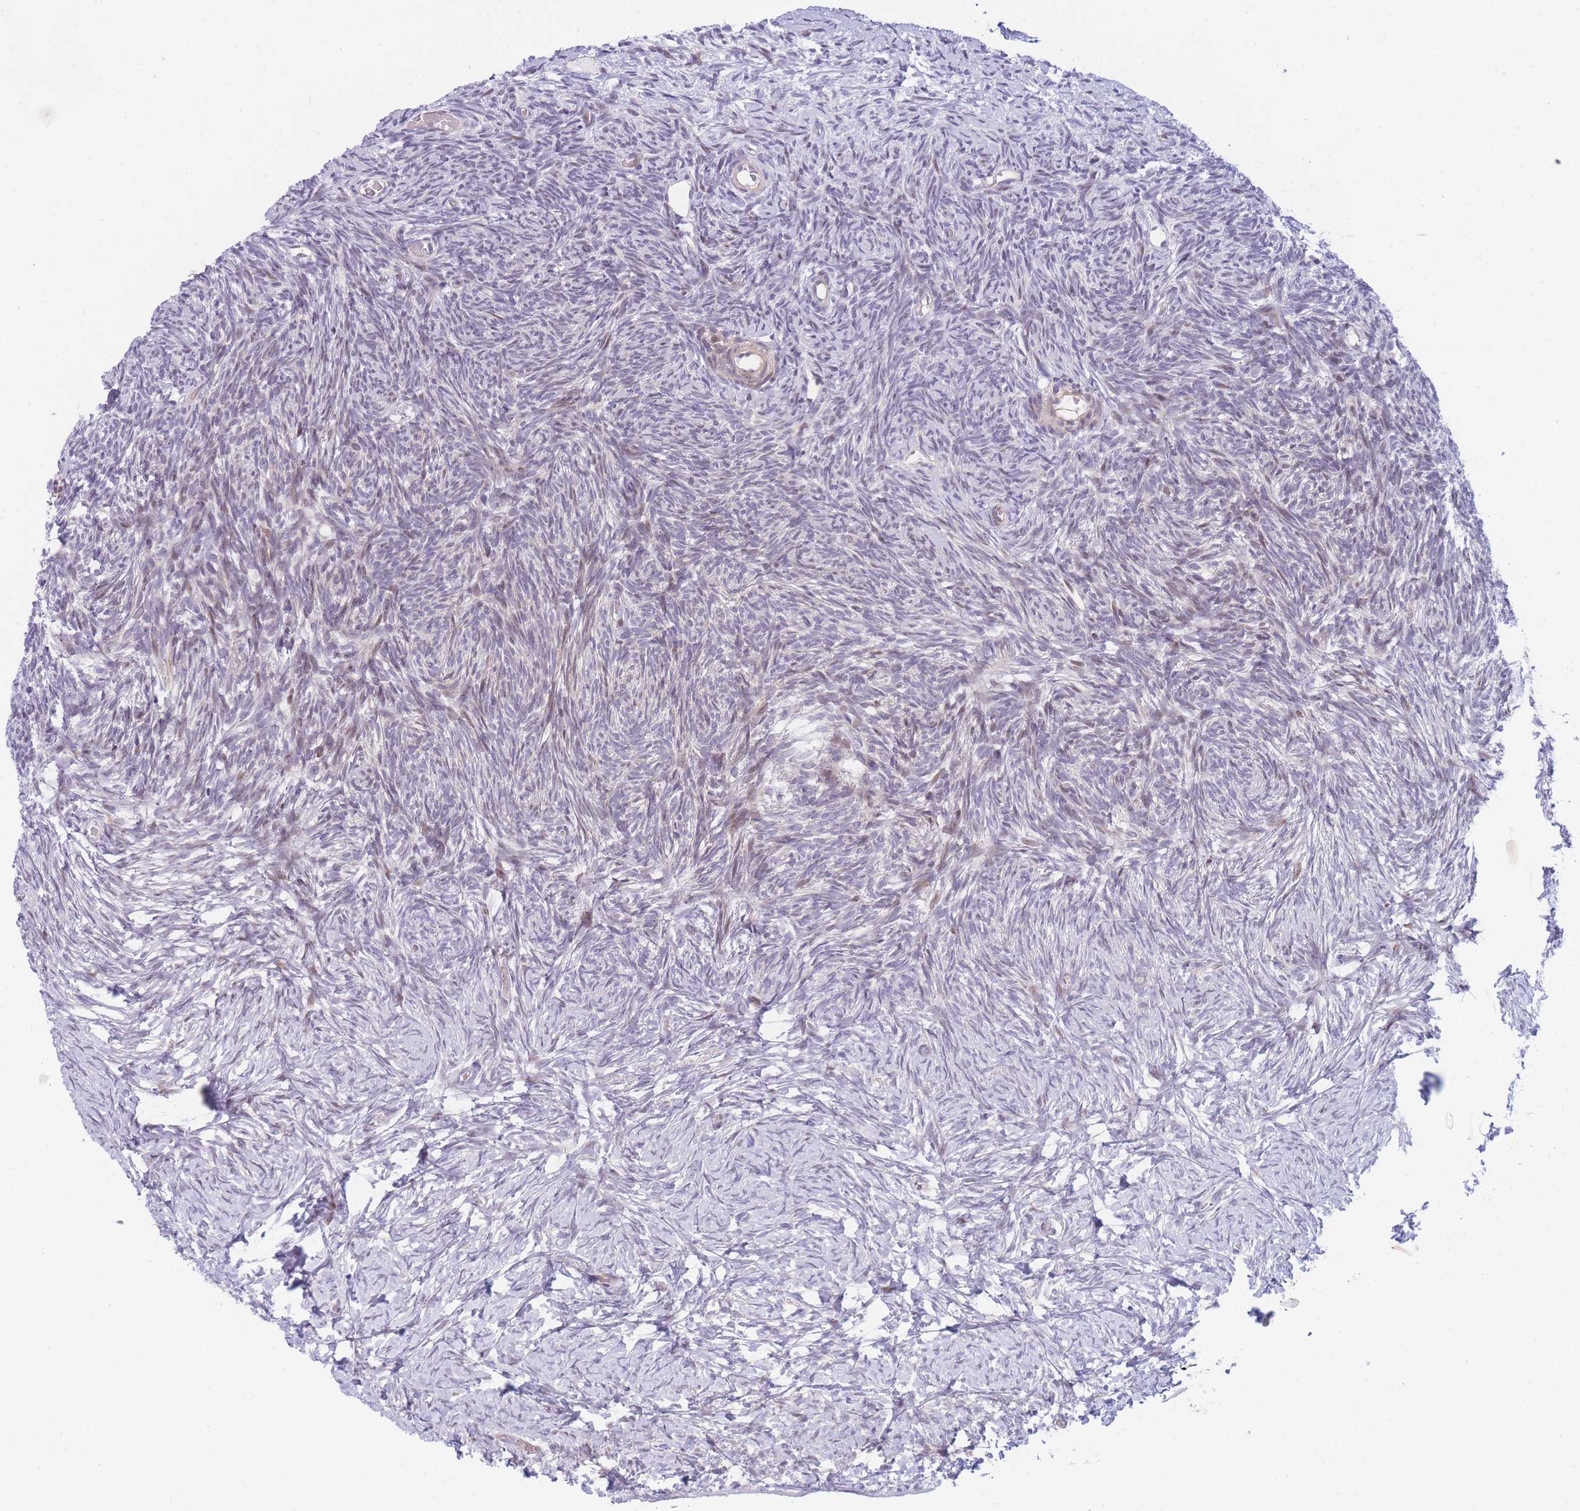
{"staining": {"intensity": "weak", "quantity": "25%-75%", "location": "nuclear"}, "tissue": "ovary", "cell_type": "Ovarian stroma cells", "image_type": "normal", "snomed": [{"axis": "morphology", "description": "Normal tissue, NOS"}, {"axis": "topography", "description": "Ovary"}], "caption": "Brown immunohistochemical staining in unremarkable ovary reveals weak nuclear expression in about 25%-75% of ovarian stroma cells. The protein is stained brown, and the nuclei are stained in blue (DAB IHC with brightfield microscopy, high magnification).", "gene": "CRACD", "patient": {"sex": "female", "age": 39}}